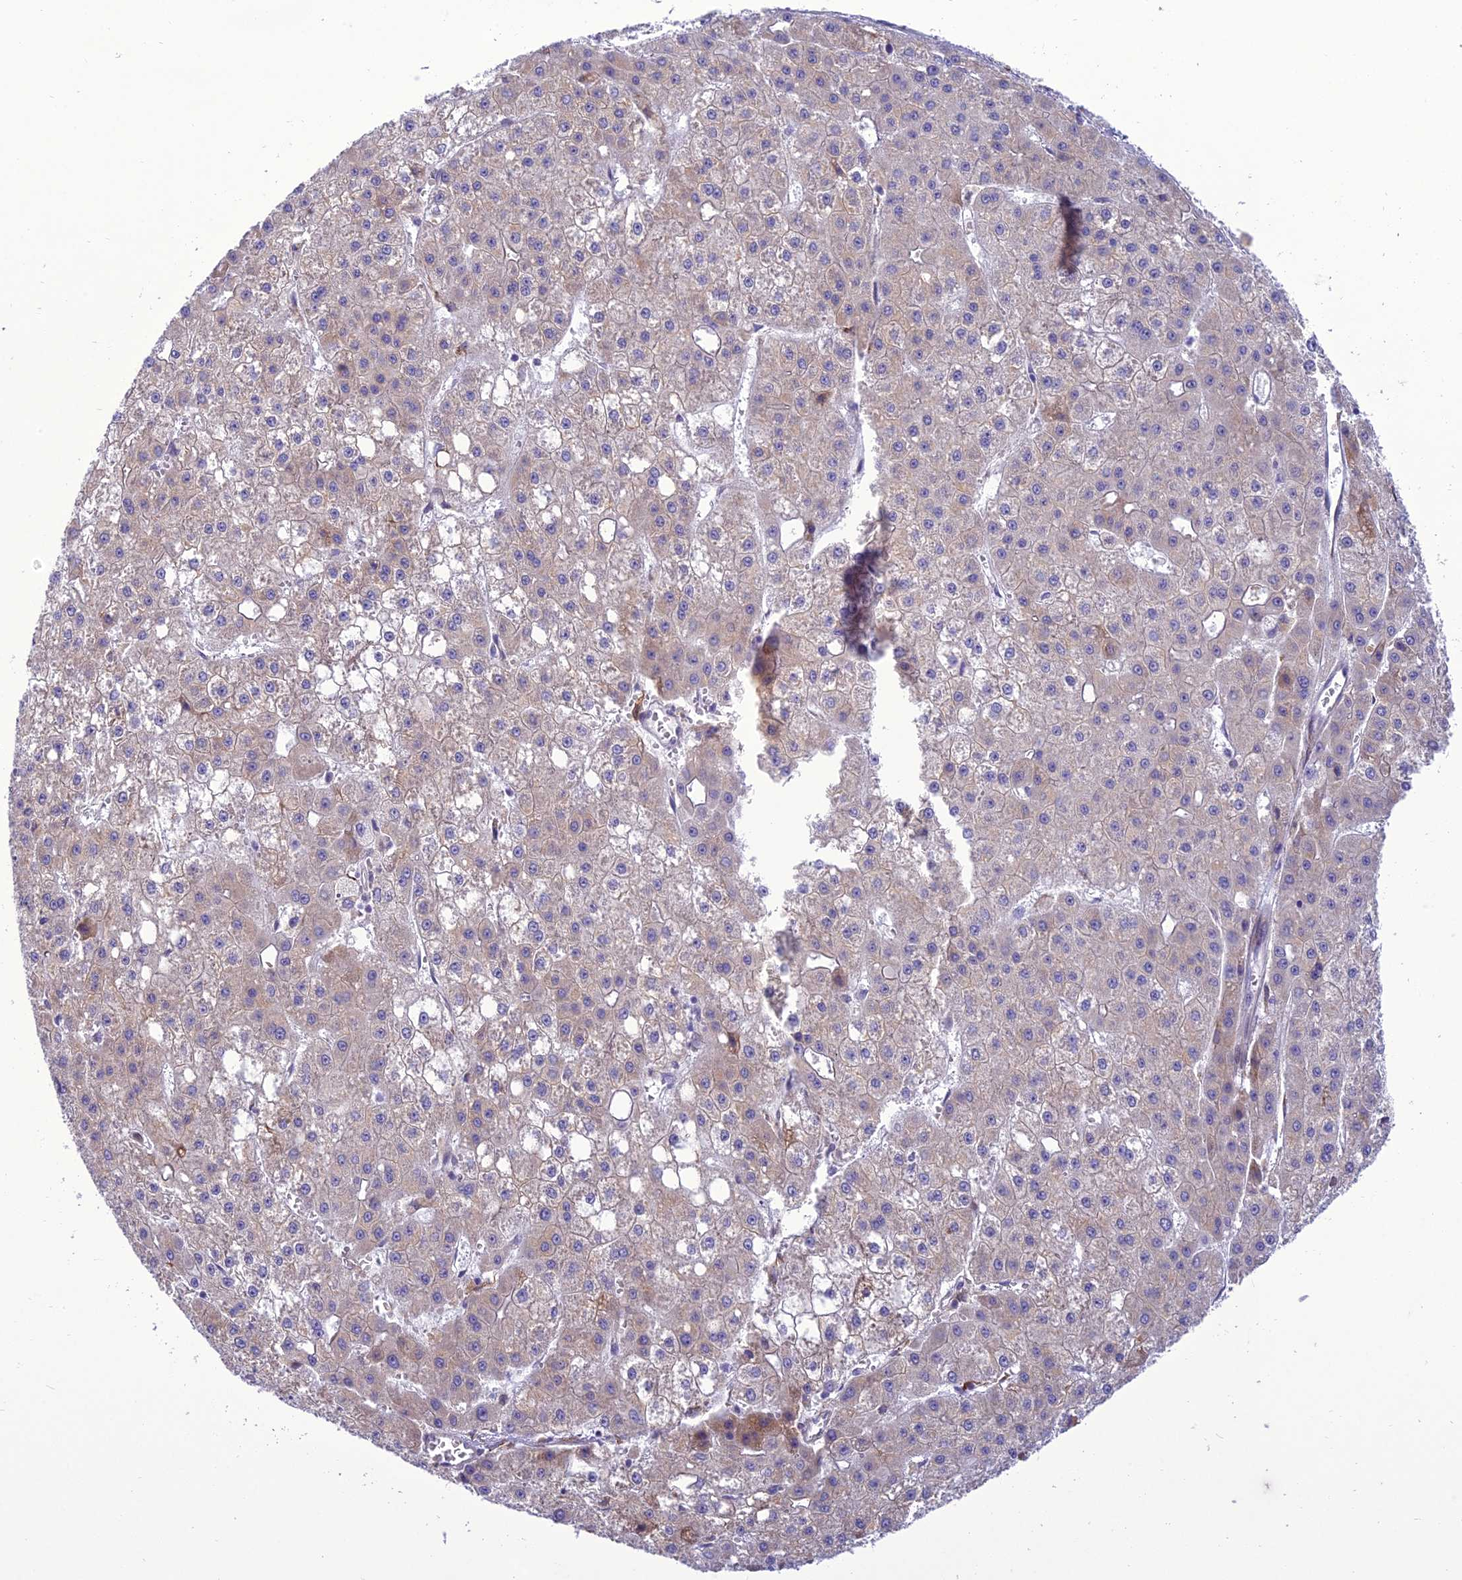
{"staining": {"intensity": "weak", "quantity": ">75%", "location": "cytoplasmic/membranous"}, "tissue": "liver cancer", "cell_type": "Tumor cells", "image_type": "cancer", "snomed": [{"axis": "morphology", "description": "Carcinoma, Hepatocellular, NOS"}, {"axis": "topography", "description": "Liver"}], "caption": "Protein staining exhibits weak cytoplasmic/membranous positivity in approximately >75% of tumor cells in liver cancer.", "gene": "NEURL2", "patient": {"sex": "male", "age": 47}}